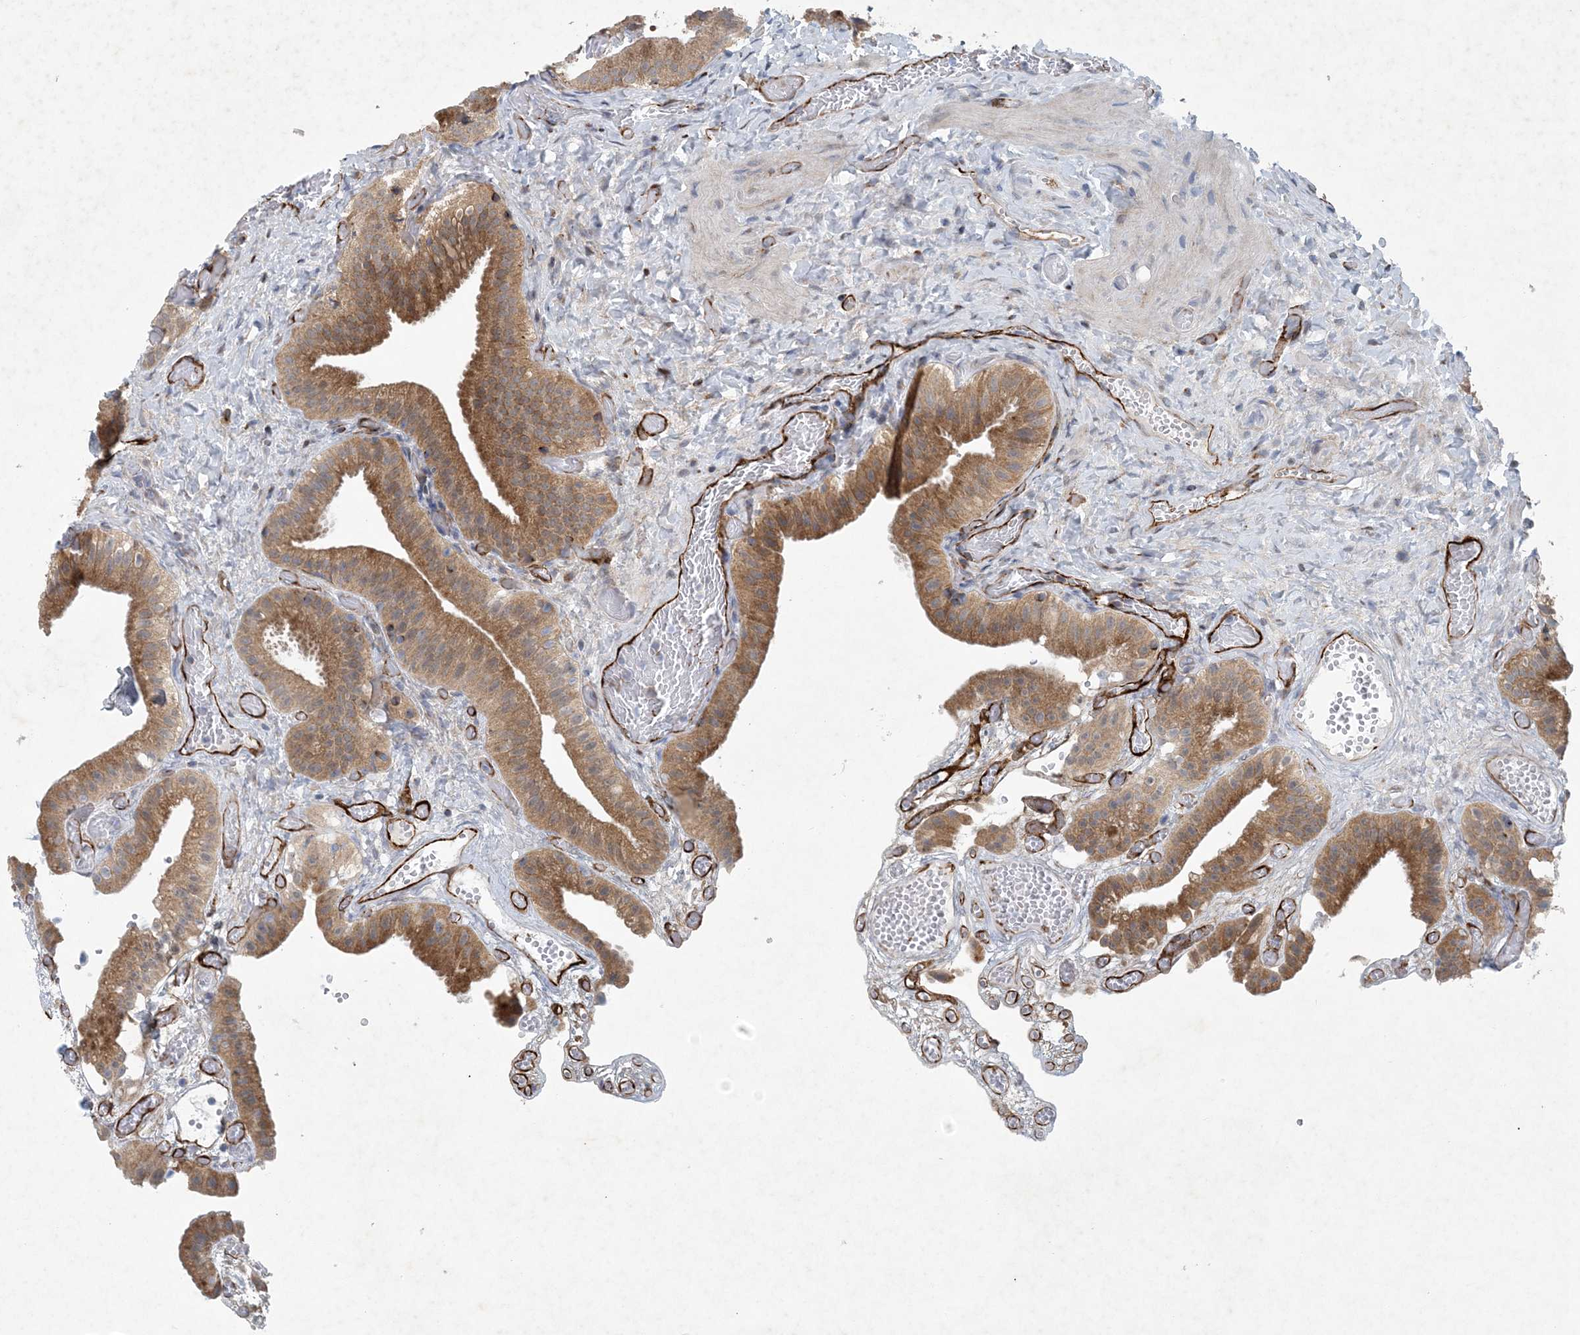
{"staining": {"intensity": "moderate", "quantity": "25%-75%", "location": "cytoplasmic/membranous"}, "tissue": "gallbladder", "cell_type": "Glandular cells", "image_type": "normal", "snomed": [{"axis": "morphology", "description": "Normal tissue, NOS"}, {"axis": "topography", "description": "Gallbladder"}], "caption": "An immunohistochemistry (IHC) histopathology image of benign tissue is shown. Protein staining in brown shows moderate cytoplasmic/membranous positivity in gallbladder within glandular cells.", "gene": "HIKESHI", "patient": {"sex": "female", "age": 64}}